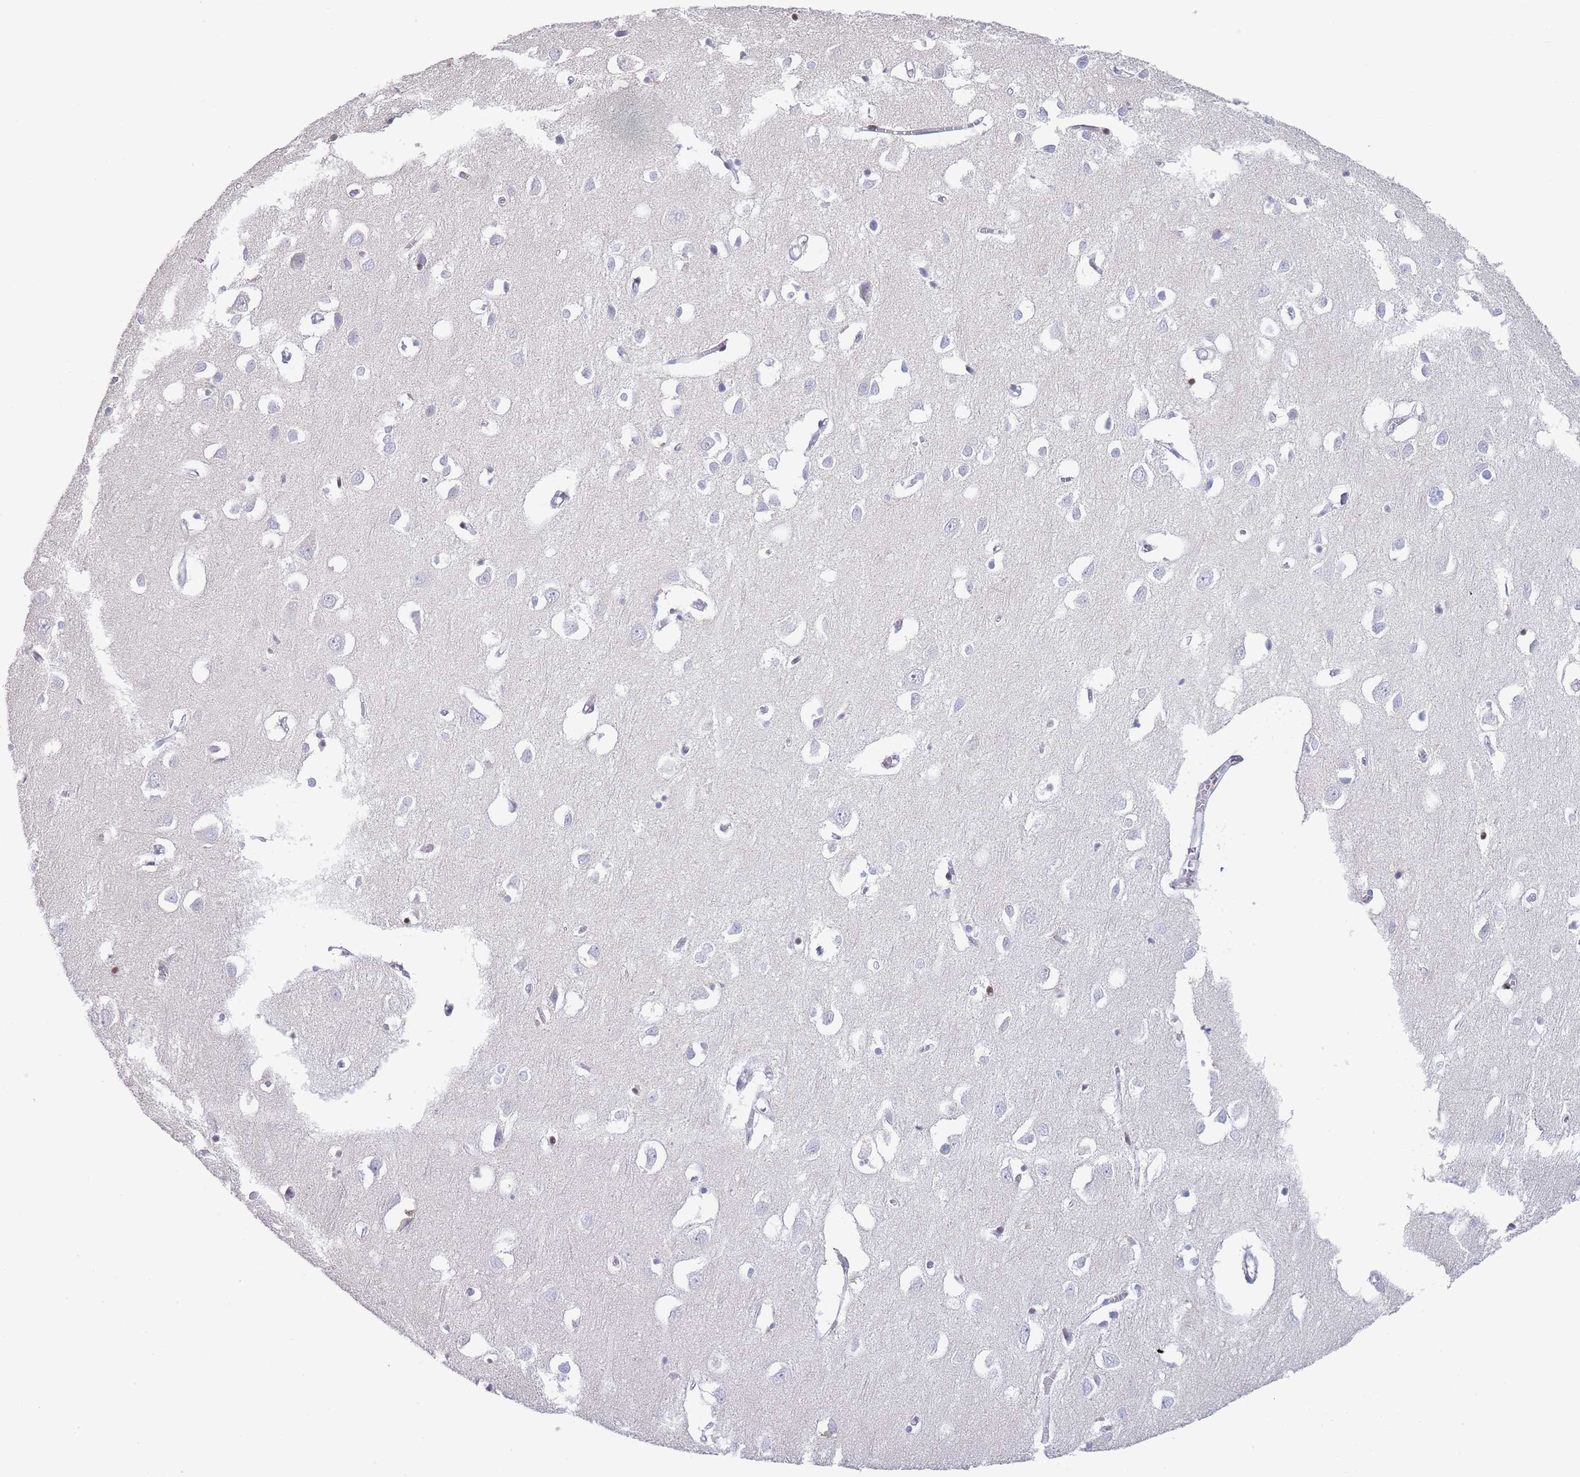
{"staining": {"intensity": "negative", "quantity": "none", "location": "none"}, "tissue": "cerebral cortex", "cell_type": "Endothelial cells", "image_type": "normal", "snomed": [{"axis": "morphology", "description": "Normal tissue, NOS"}, {"axis": "topography", "description": "Cerebral cortex"}], "caption": "This histopathology image is of normal cerebral cortex stained with IHC to label a protein in brown with the nuclei are counter-stained blue. There is no expression in endothelial cells. (Brightfield microscopy of DAB (3,3'-diaminobenzidine) immunohistochemistry (IHC) at high magnification).", "gene": "CD37", "patient": {"sex": "female", "age": 64}}